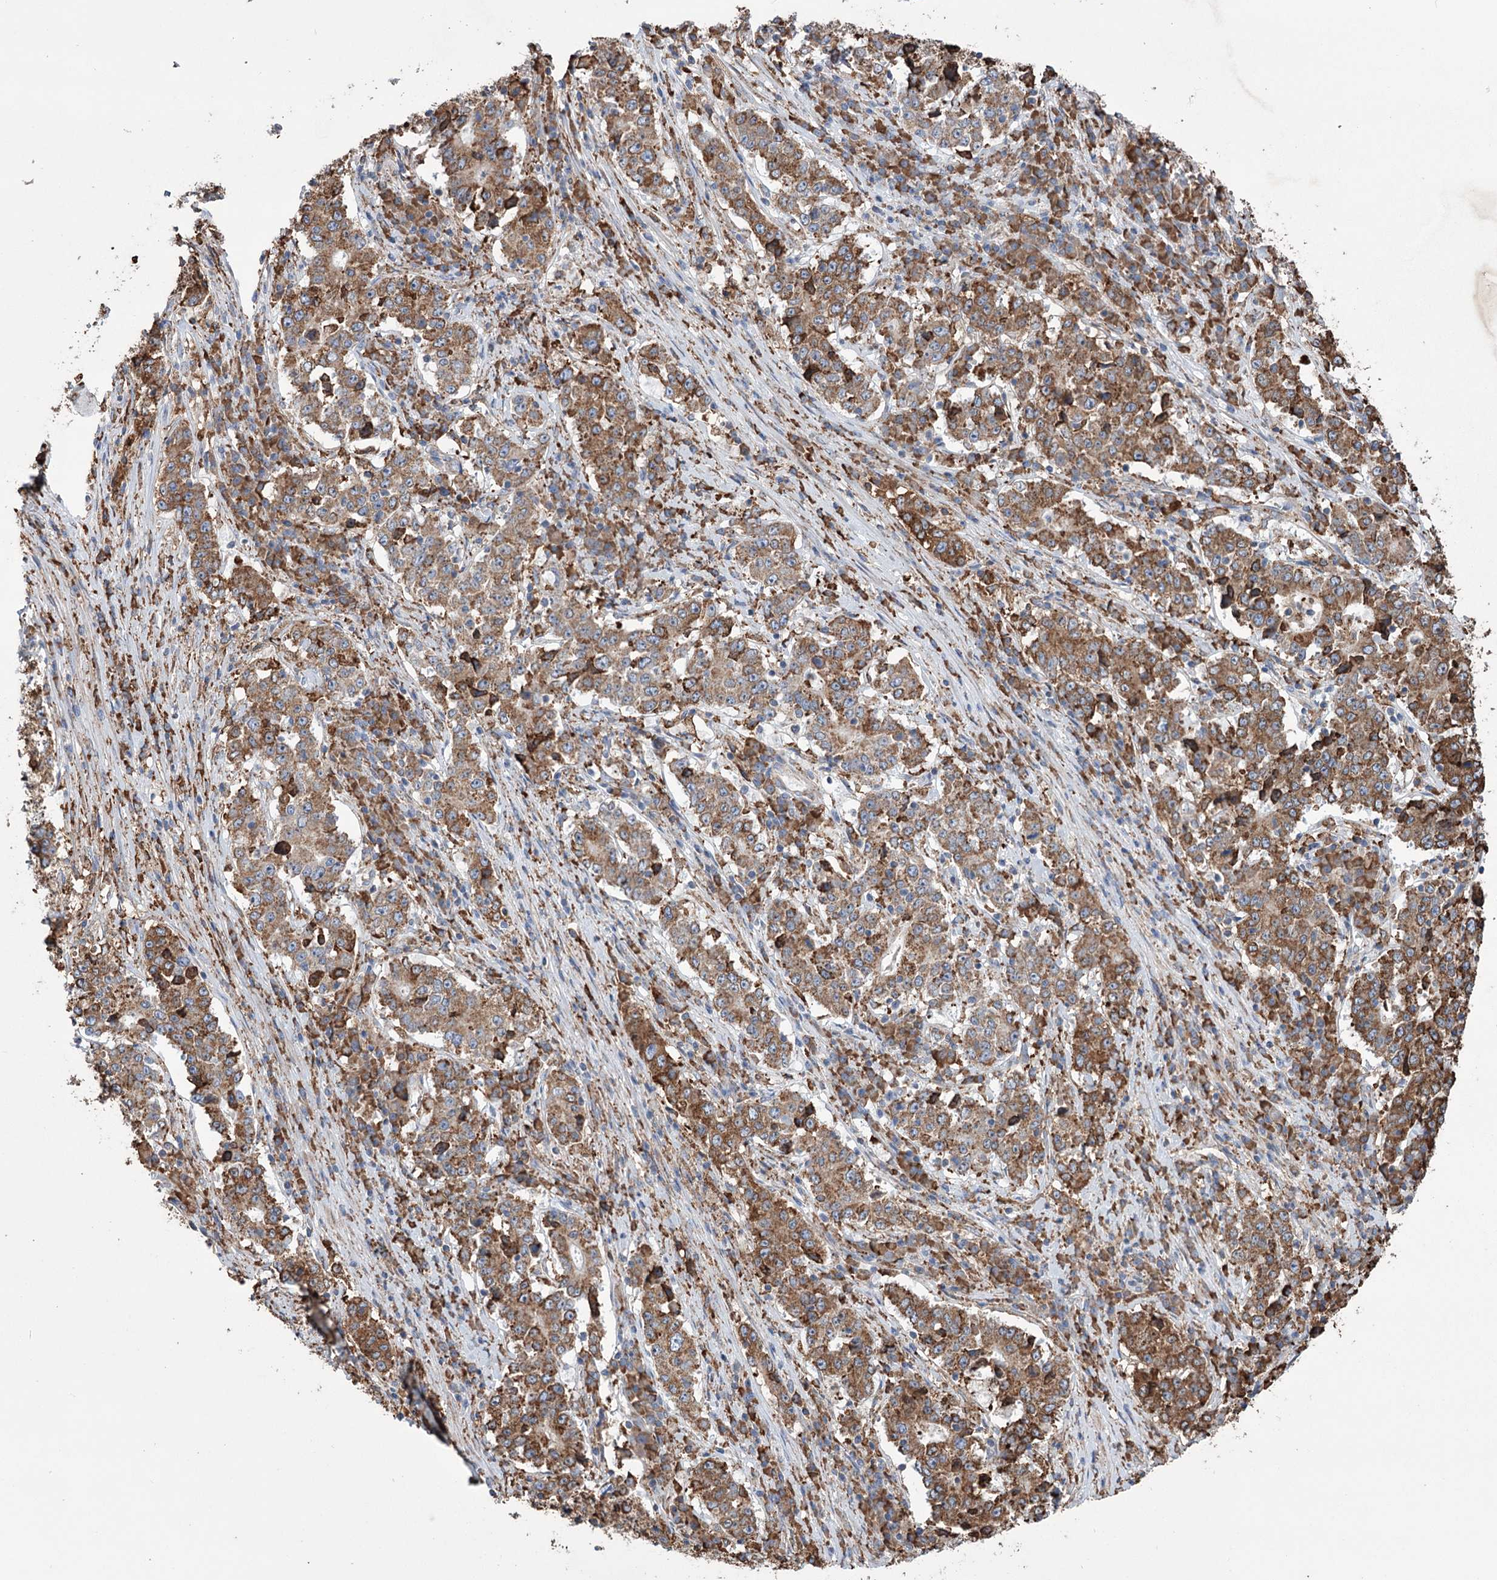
{"staining": {"intensity": "strong", "quantity": ">75%", "location": "cytoplasmic/membranous"}, "tissue": "stomach cancer", "cell_type": "Tumor cells", "image_type": "cancer", "snomed": [{"axis": "morphology", "description": "Adenocarcinoma, NOS"}, {"axis": "topography", "description": "Stomach"}], "caption": "Strong cytoplasmic/membranous positivity for a protein is appreciated in about >75% of tumor cells of stomach cancer using IHC.", "gene": "TRIM71", "patient": {"sex": "male", "age": 59}}